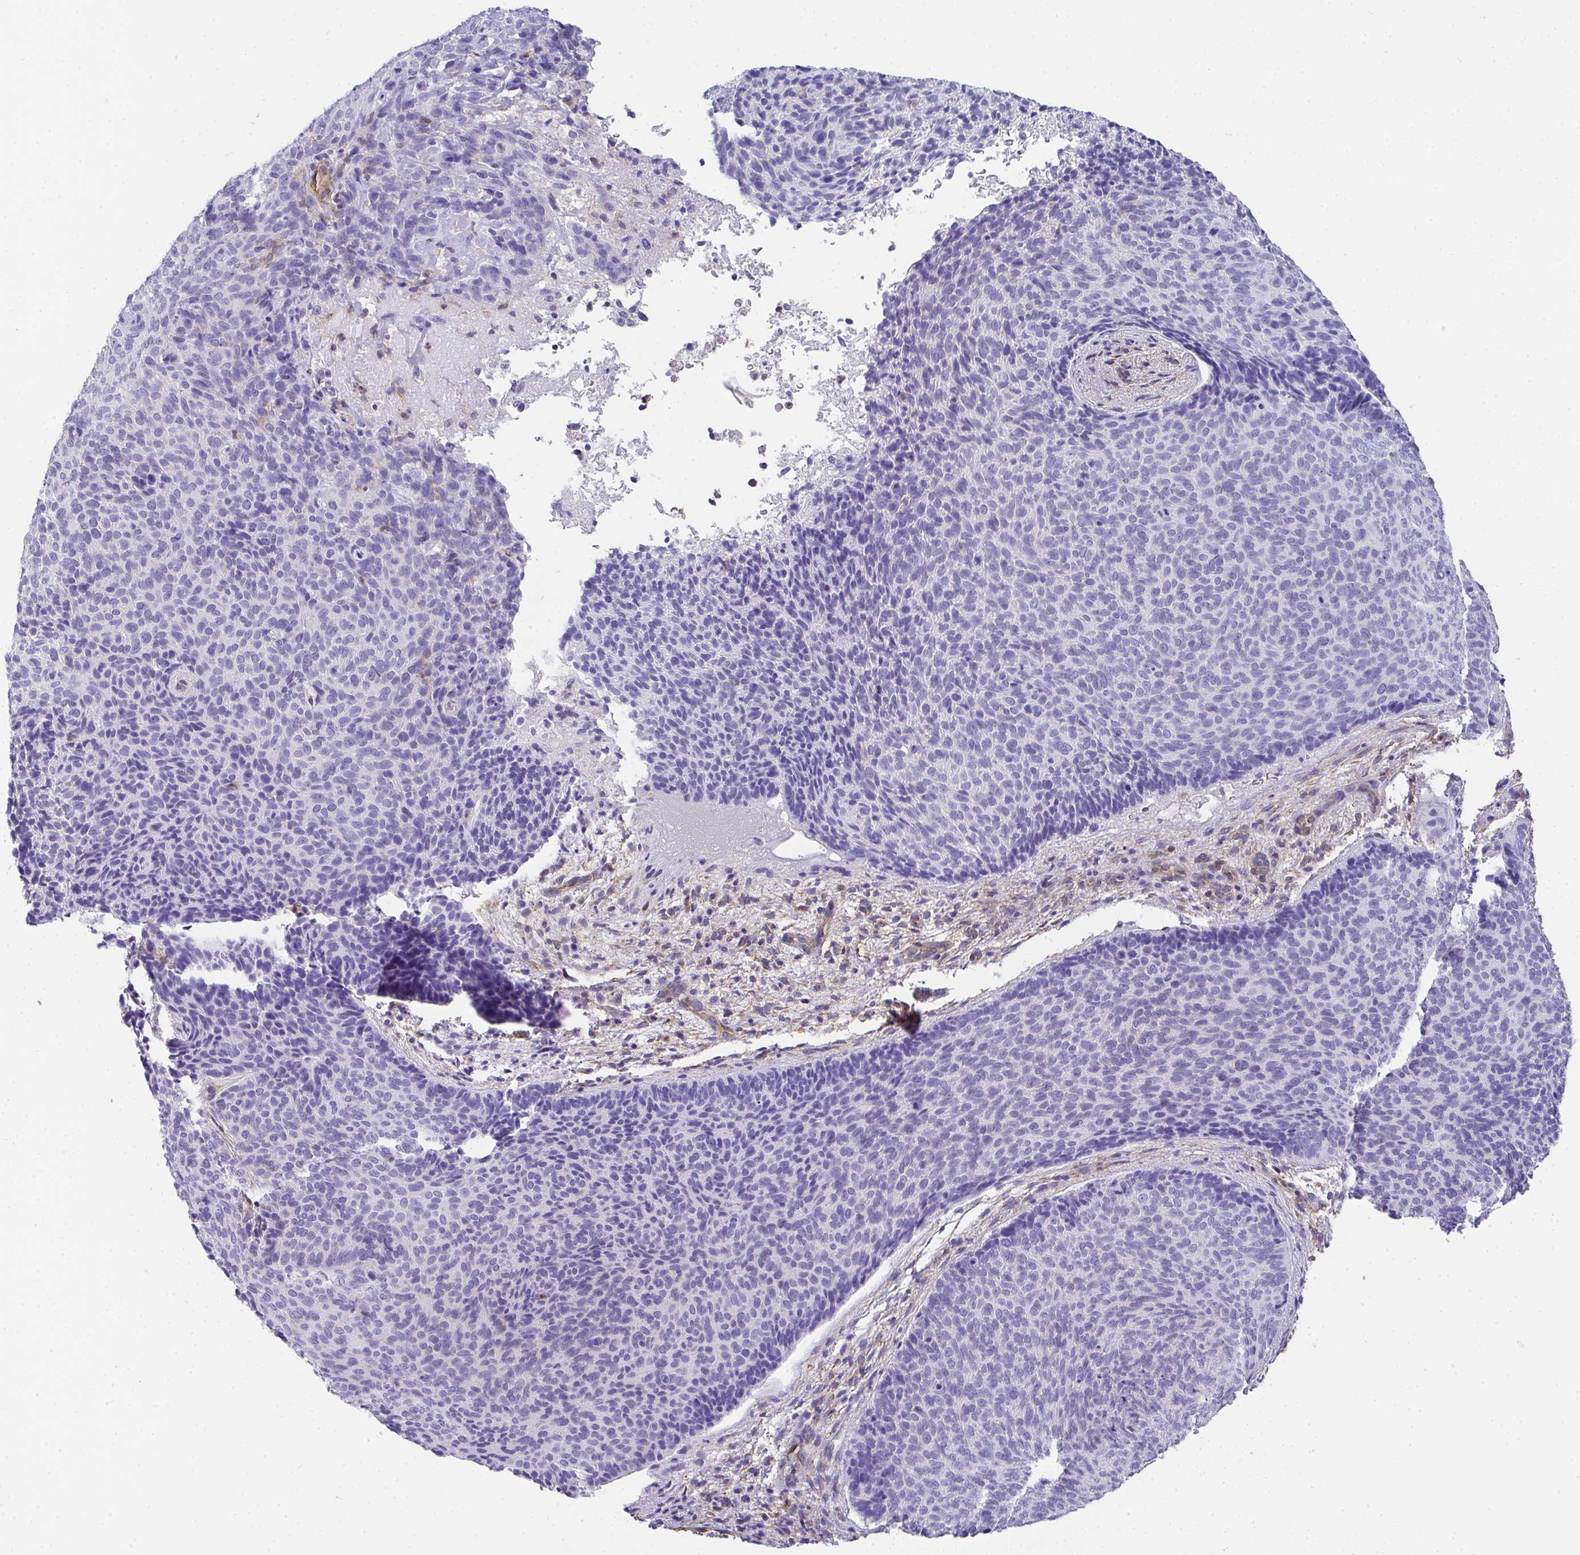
{"staining": {"intensity": "negative", "quantity": "none", "location": "none"}, "tissue": "skin cancer", "cell_type": "Tumor cells", "image_type": "cancer", "snomed": [{"axis": "morphology", "description": "Basal cell carcinoma"}, {"axis": "topography", "description": "Skin"}, {"axis": "topography", "description": "Skin of head"}], "caption": "Tumor cells are negative for brown protein staining in skin cancer (basal cell carcinoma). (Stains: DAB (3,3'-diaminobenzidine) IHC with hematoxylin counter stain, Microscopy: brightfield microscopy at high magnification).", "gene": "TNFAIP8", "patient": {"sex": "female", "age": 92}}